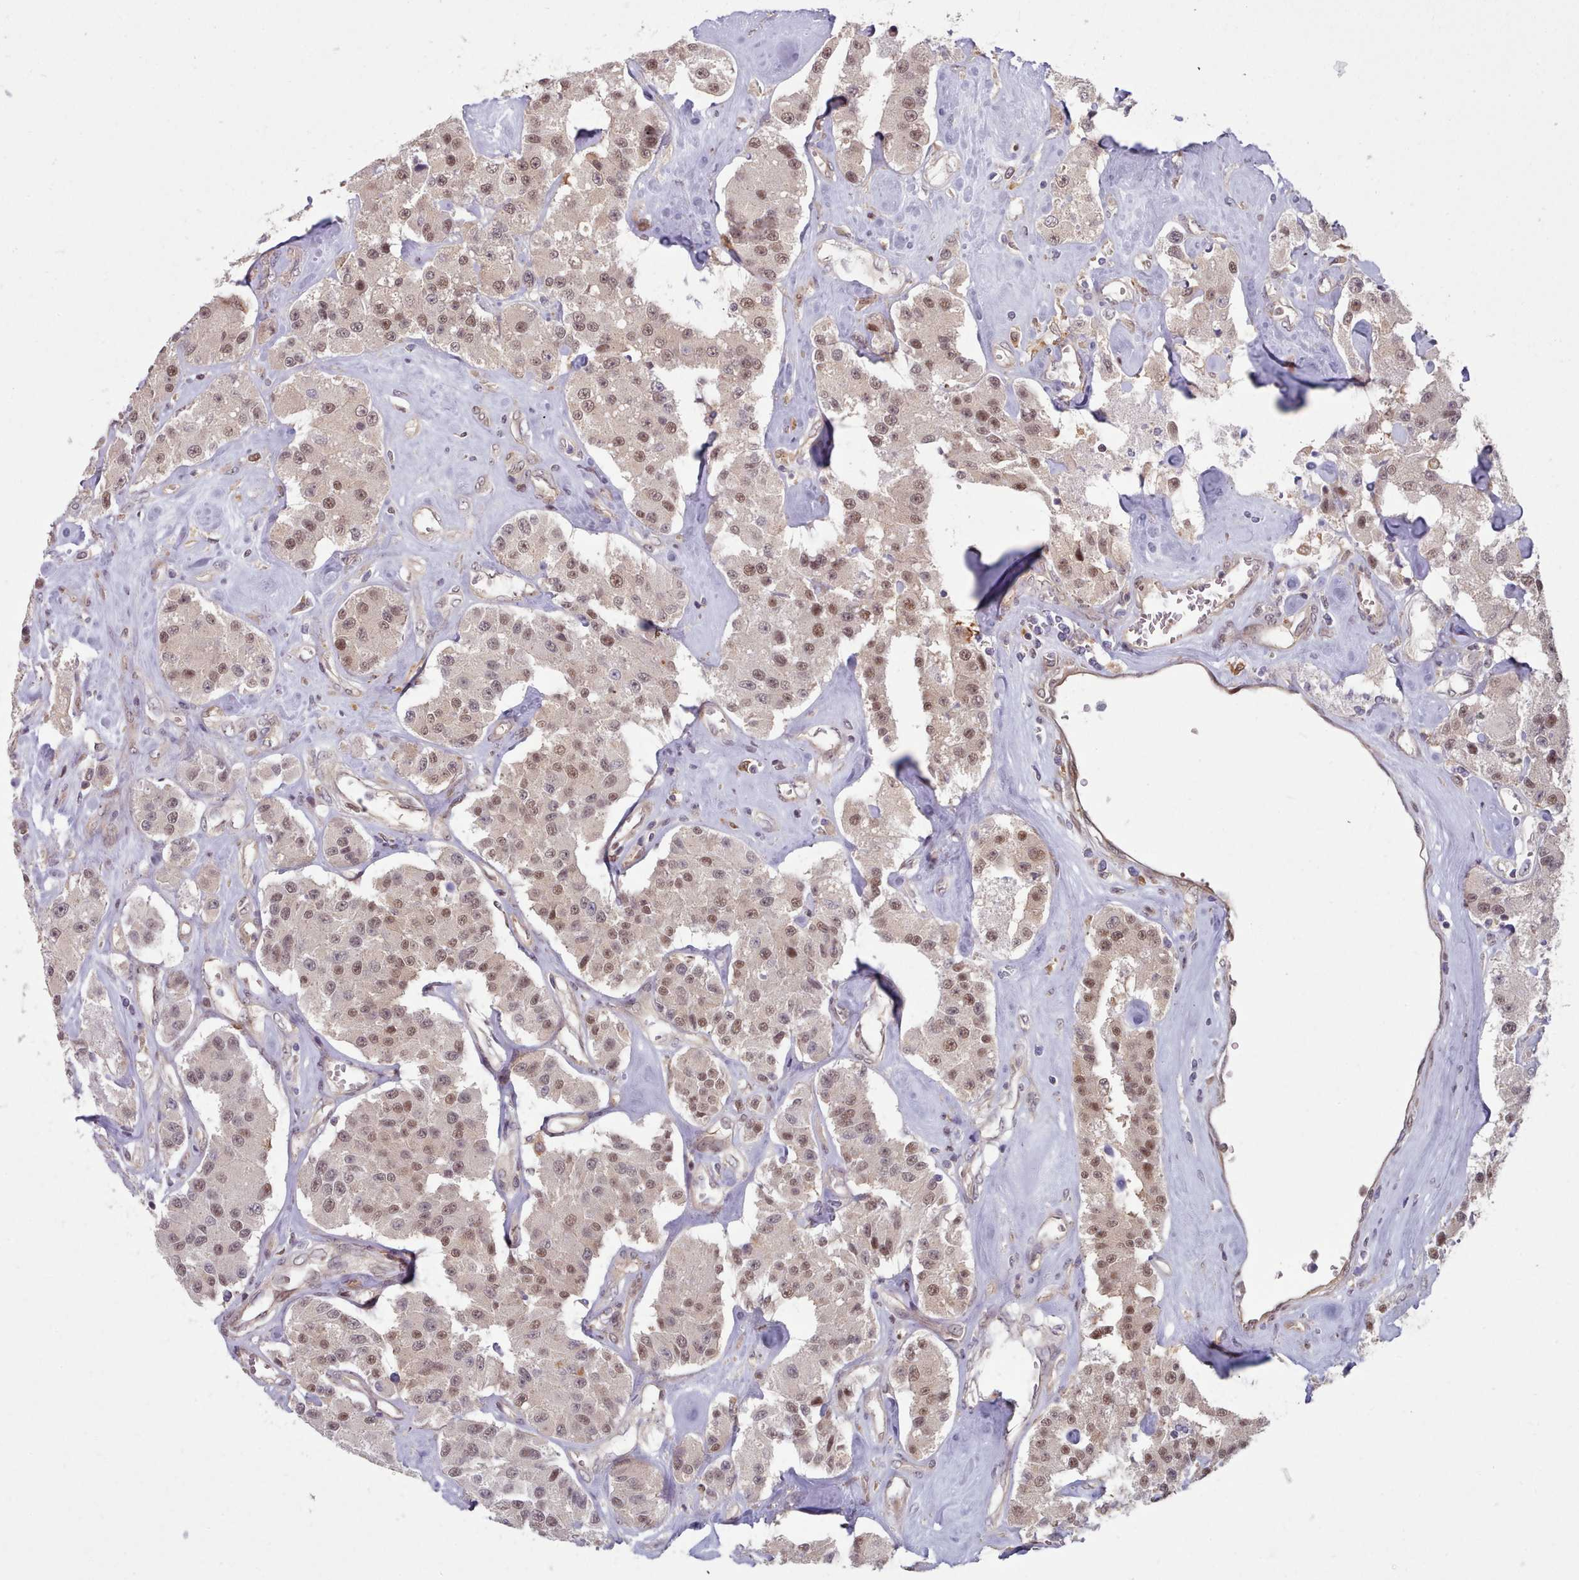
{"staining": {"intensity": "moderate", "quantity": ">75%", "location": "nuclear"}, "tissue": "carcinoid", "cell_type": "Tumor cells", "image_type": "cancer", "snomed": [{"axis": "morphology", "description": "Carcinoid, malignant, NOS"}, {"axis": "topography", "description": "Pancreas"}], "caption": "The photomicrograph displays staining of carcinoid (malignant), revealing moderate nuclear protein expression (brown color) within tumor cells.", "gene": "CES3", "patient": {"sex": "male", "age": 41}}